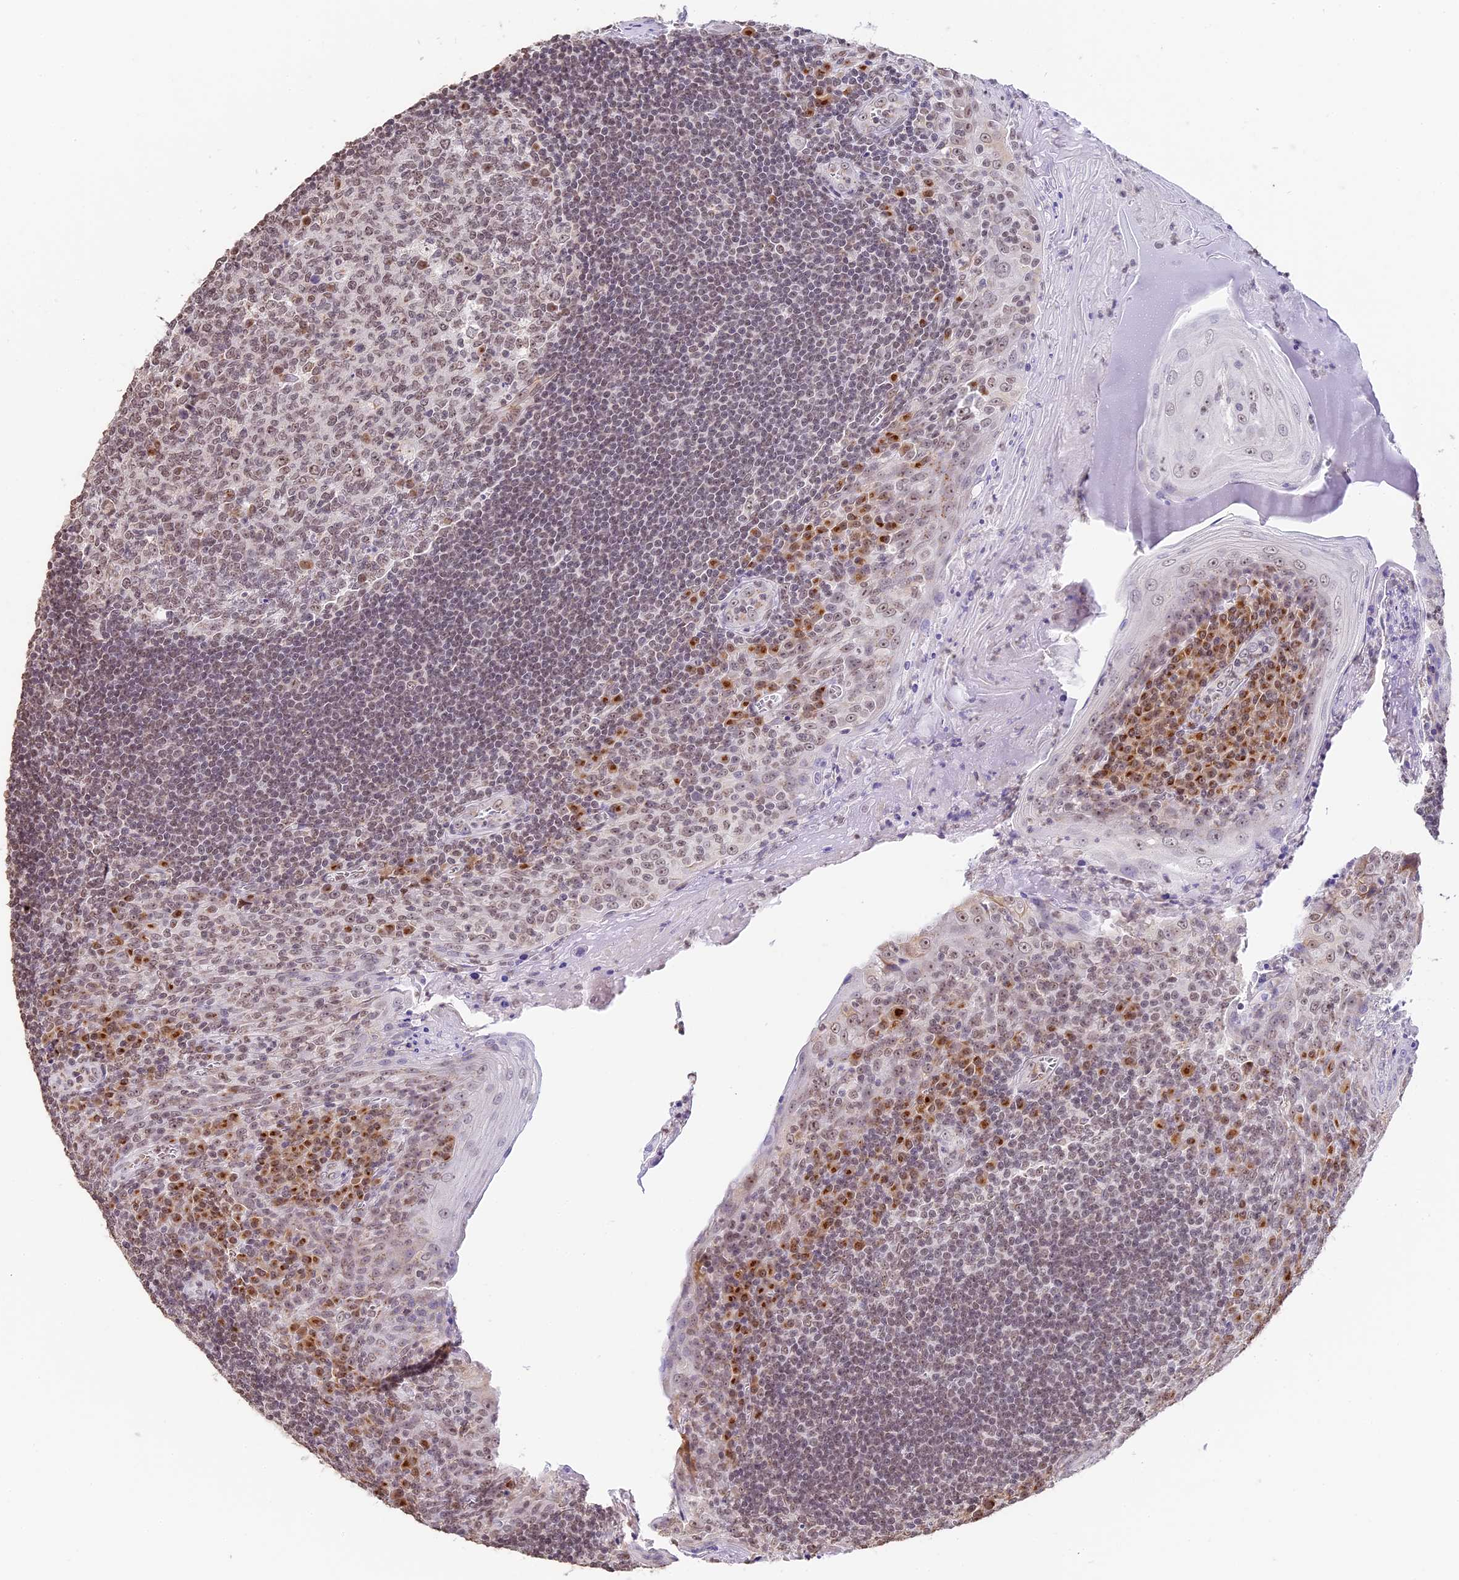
{"staining": {"intensity": "moderate", "quantity": "<25%", "location": "nuclear"}, "tissue": "tonsil", "cell_type": "Germinal center cells", "image_type": "normal", "snomed": [{"axis": "morphology", "description": "Normal tissue, NOS"}, {"axis": "topography", "description": "Tonsil"}], "caption": "Immunohistochemical staining of normal human tonsil displays moderate nuclear protein expression in about <25% of germinal center cells. (brown staining indicates protein expression, while blue staining denotes nuclei).", "gene": "HEATR5B", "patient": {"sex": "male", "age": 27}}